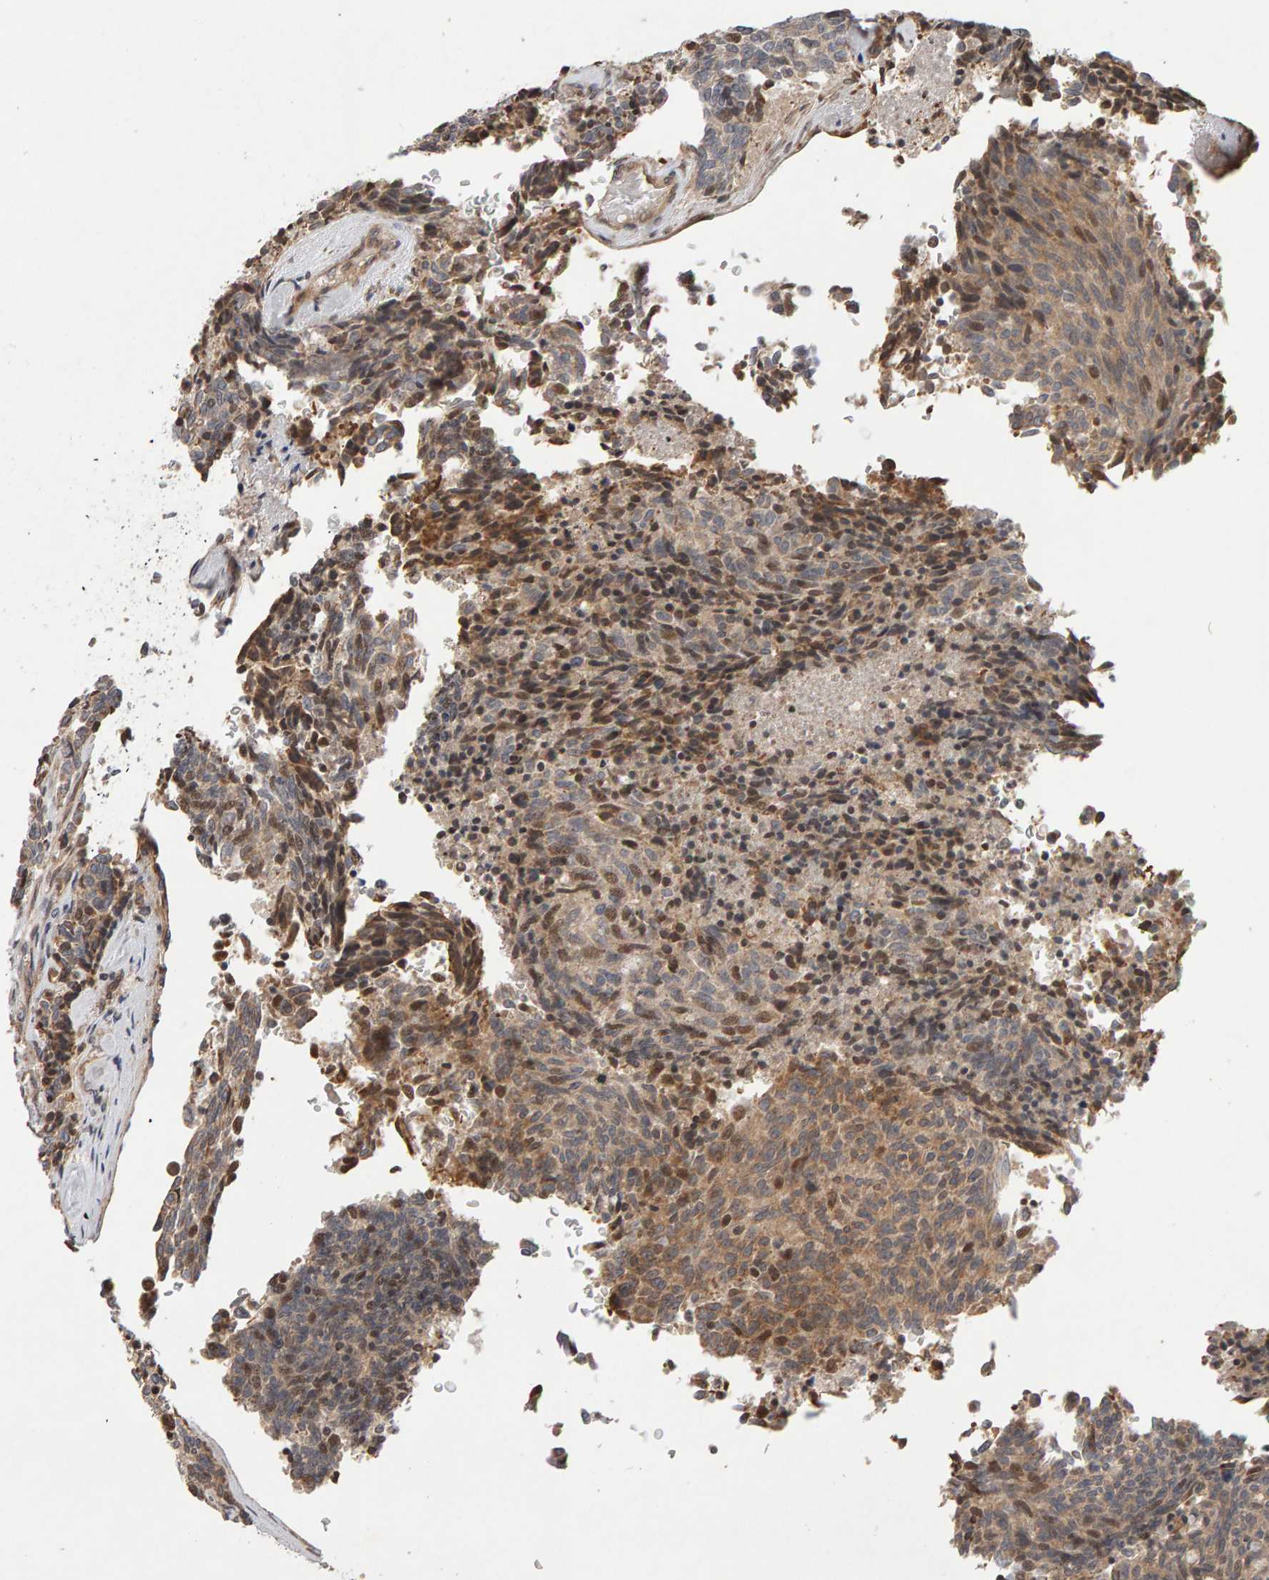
{"staining": {"intensity": "moderate", "quantity": "25%-75%", "location": "cytoplasmic/membranous,nuclear"}, "tissue": "carcinoid", "cell_type": "Tumor cells", "image_type": "cancer", "snomed": [{"axis": "morphology", "description": "Carcinoid, malignant, NOS"}, {"axis": "topography", "description": "Pancreas"}], "caption": "The micrograph shows a brown stain indicating the presence of a protein in the cytoplasmic/membranous and nuclear of tumor cells in carcinoid.", "gene": "LZTS1", "patient": {"sex": "female", "age": 54}}